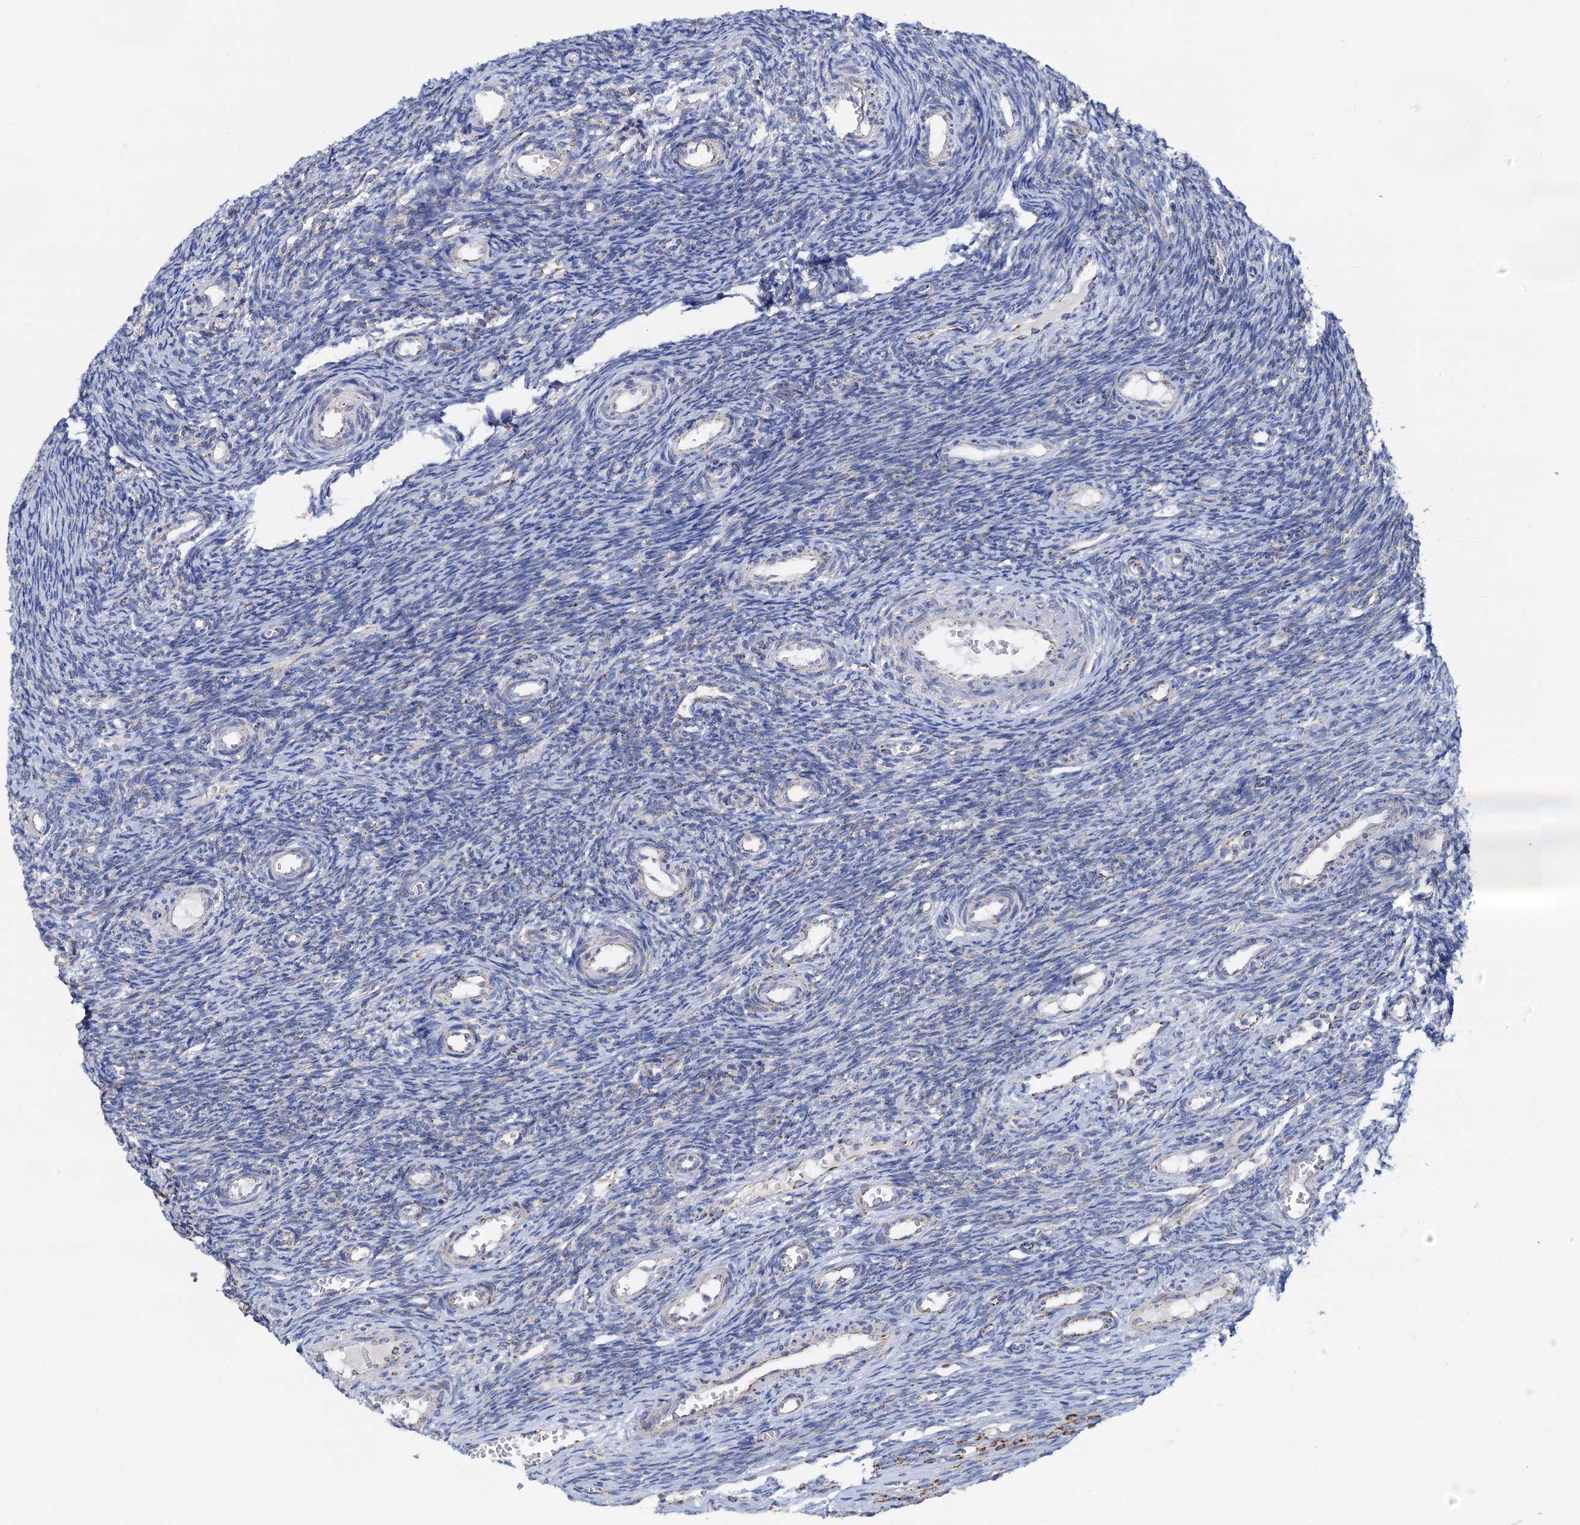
{"staining": {"intensity": "negative", "quantity": "none", "location": "none"}, "tissue": "ovary", "cell_type": "Ovarian stroma cells", "image_type": "normal", "snomed": [{"axis": "morphology", "description": "Normal tissue, NOS"}, {"axis": "topography", "description": "Ovary"}], "caption": "DAB immunohistochemical staining of unremarkable ovary displays no significant staining in ovarian stroma cells. The staining is performed using DAB (3,3'-diaminobenzidine) brown chromogen with nuclei counter-stained in using hematoxylin.", "gene": "C2CD3", "patient": {"sex": "female", "age": 39}}